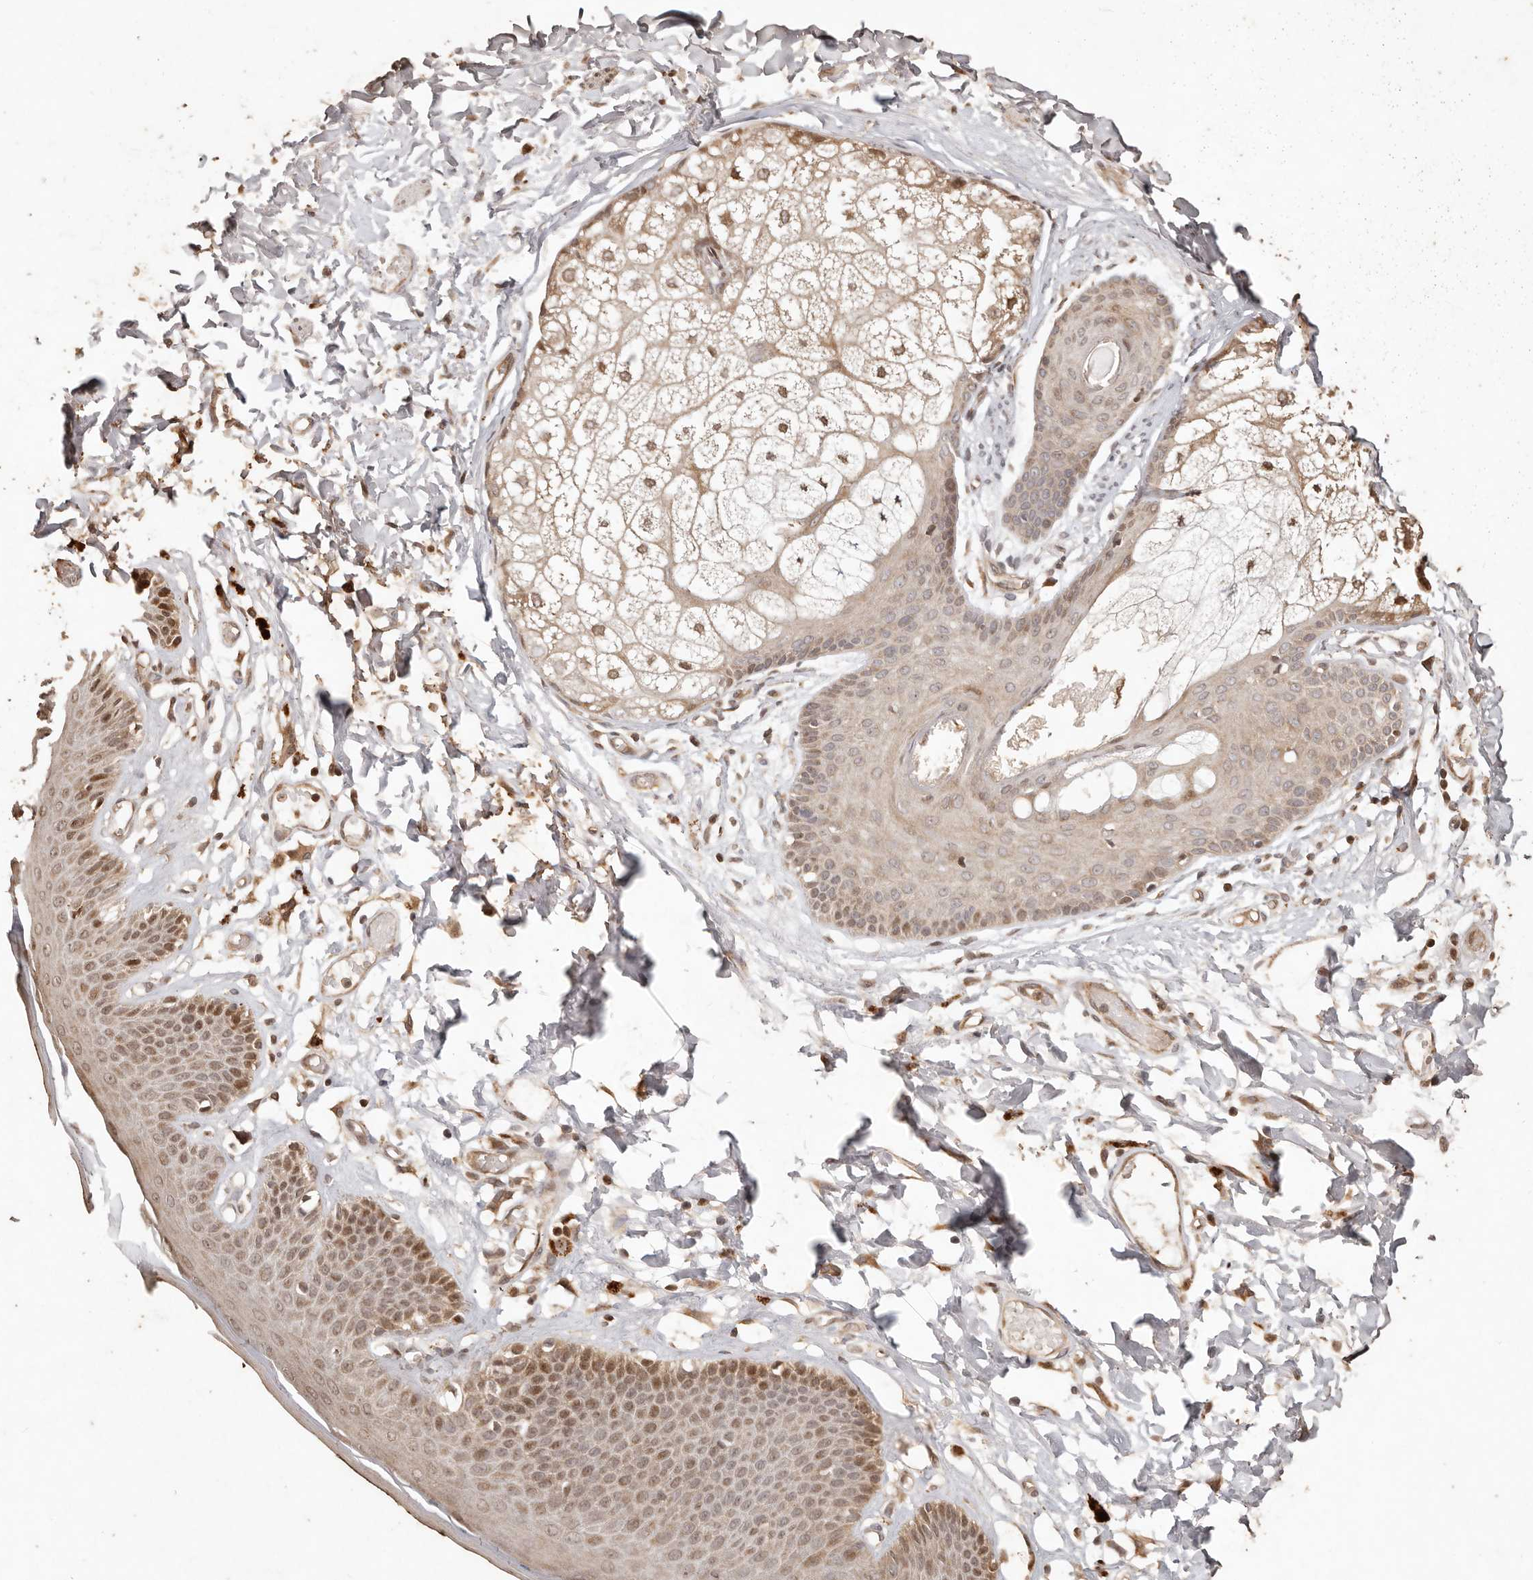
{"staining": {"intensity": "moderate", "quantity": ">75%", "location": "cytoplasmic/membranous,nuclear"}, "tissue": "skin", "cell_type": "Epidermal cells", "image_type": "normal", "snomed": [{"axis": "morphology", "description": "Normal tissue, NOS"}, {"axis": "topography", "description": "Vulva"}], "caption": "Immunohistochemistry (IHC) of benign skin exhibits medium levels of moderate cytoplasmic/membranous,nuclear positivity in approximately >75% of epidermal cells. Nuclei are stained in blue.", "gene": "KIF9", "patient": {"sex": "female", "age": 73}}